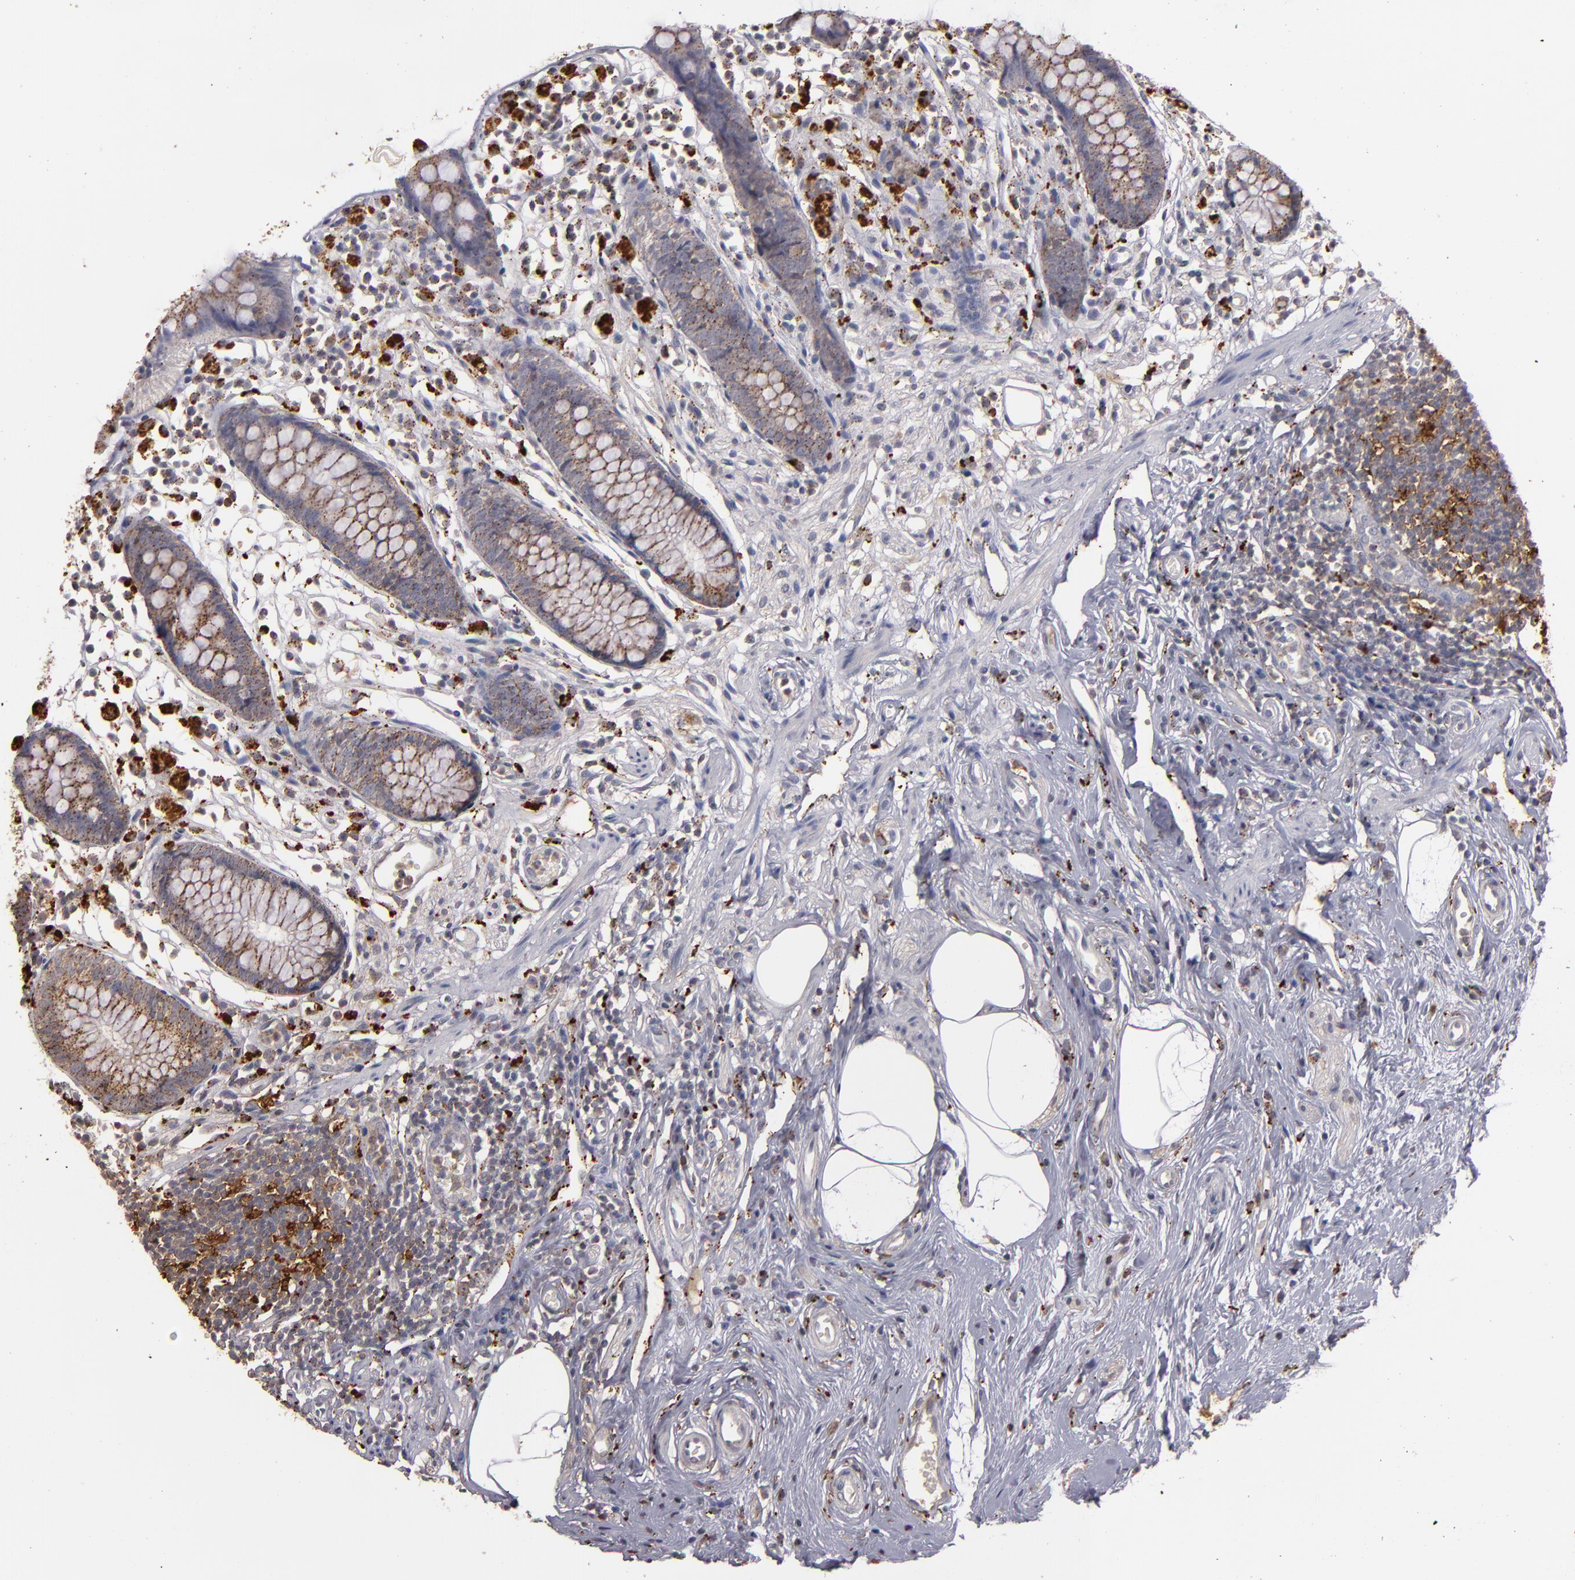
{"staining": {"intensity": "moderate", "quantity": ">75%", "location": "cytoplasmic/membranous"}, "tissue": "appendix", "cell_type": "Glandular cells", "image_type": "normal", "snomed": [{"axis": "morphology", "description": "Normal tissue, NOS"}, {"axis": "topography", "description": "Appendix"}], "caption": "This image demonstrates unremarkable appendix stained with immunohistochemistry to label a protein in brown. The cytoplasmic/membranous of glandular cells show moderate positivity for the protein. Nuclei are counter-stained blue.", "gene": "TRAF1", "patient": {"sex": "male", "age": 38}}